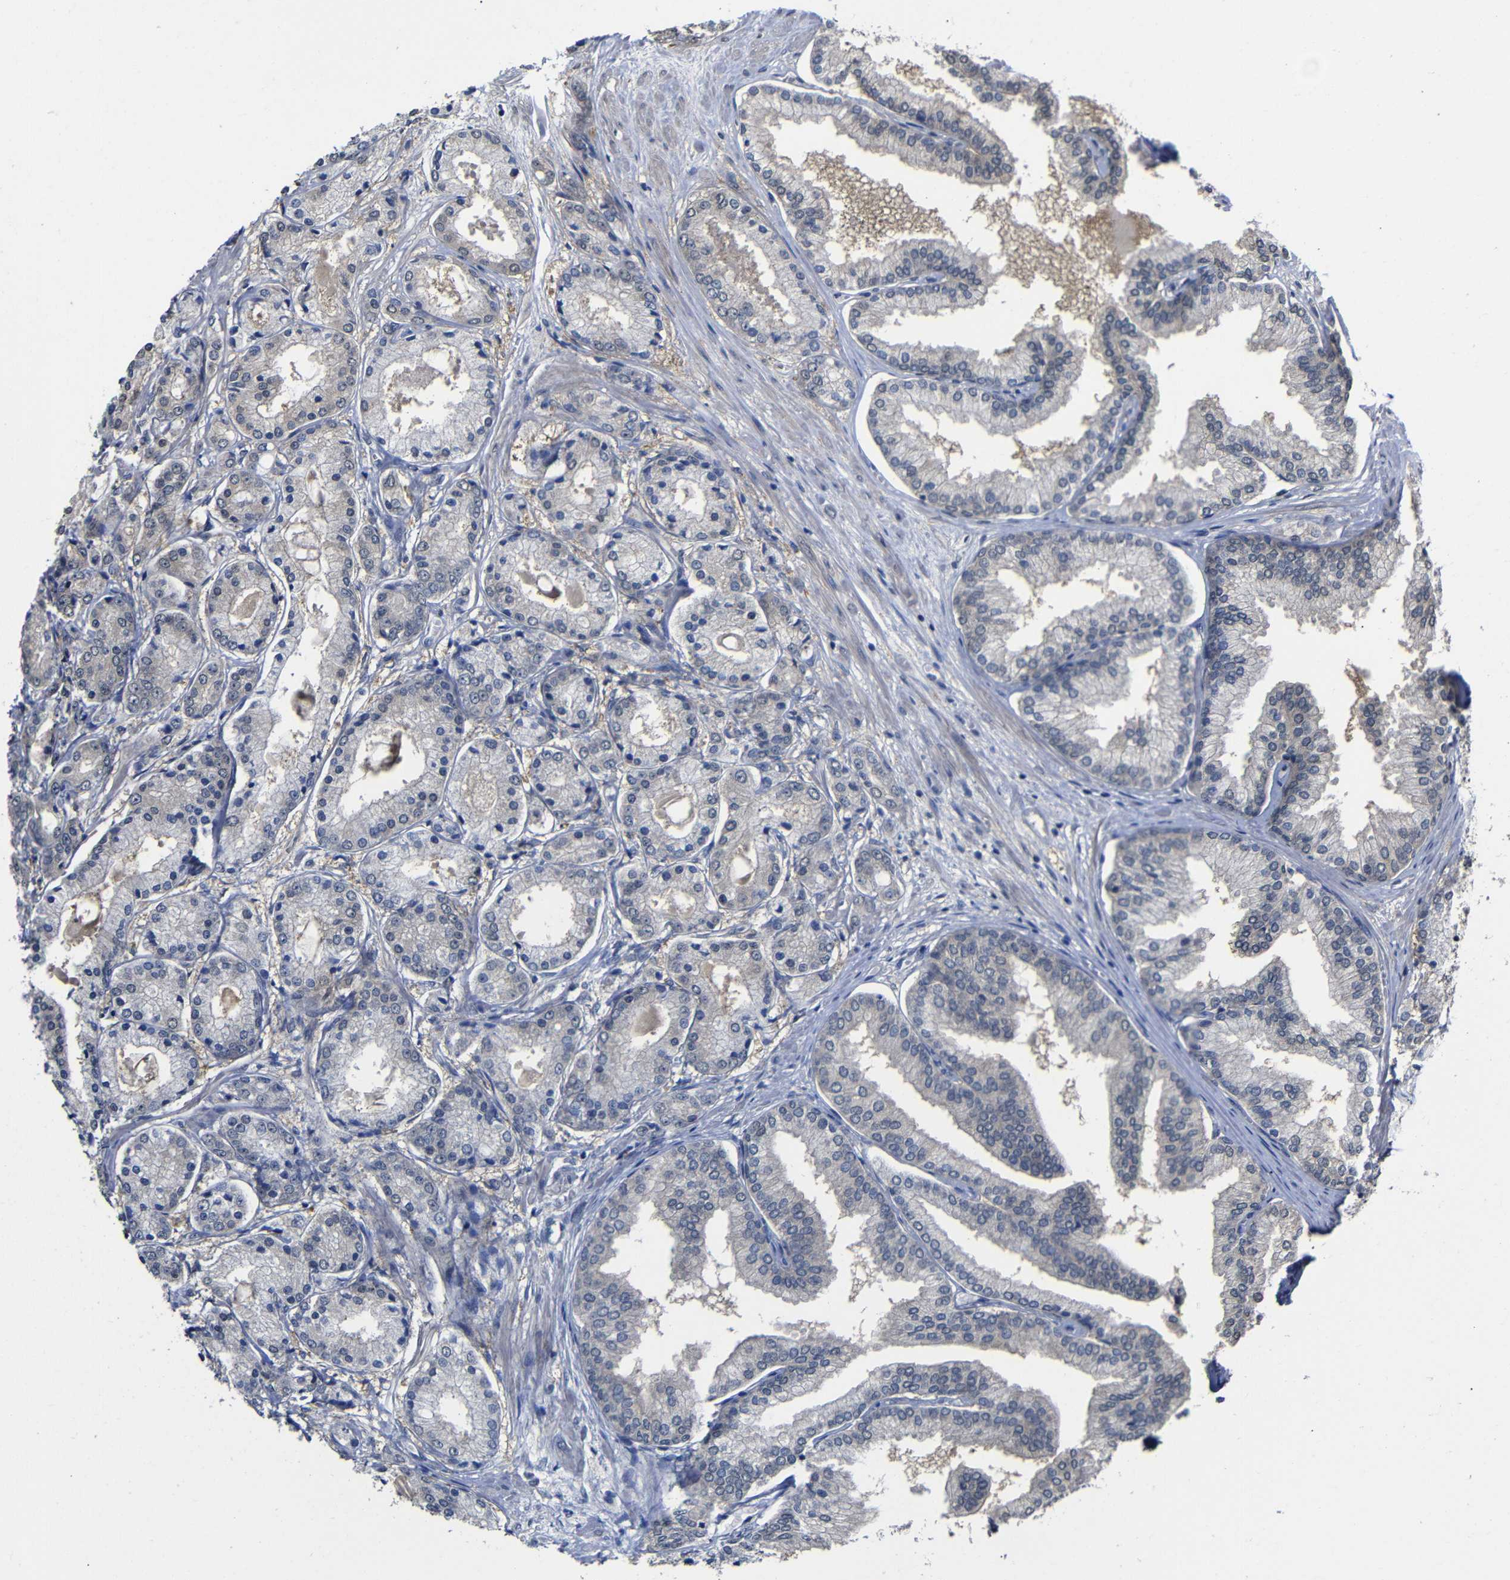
{"staining": {"intensity": "negative", "quantity": "none", "location": "none"}, "tissue": "prostate cancer", "cell_type": "Tumor cells", "image_type": "cancer", "snomed": [{"axis": "morphology", "description": "Adenocarcinoma, High grade"}, {"axis": "topography", "description": "Prostate"}], "caption": "Immunohistochemistry of human prostate adenocarcinoma (high-grade) shows no positivity in tumor cells.", "gene": "ATG12", "patient": {"sex": "male", "age": 59}}